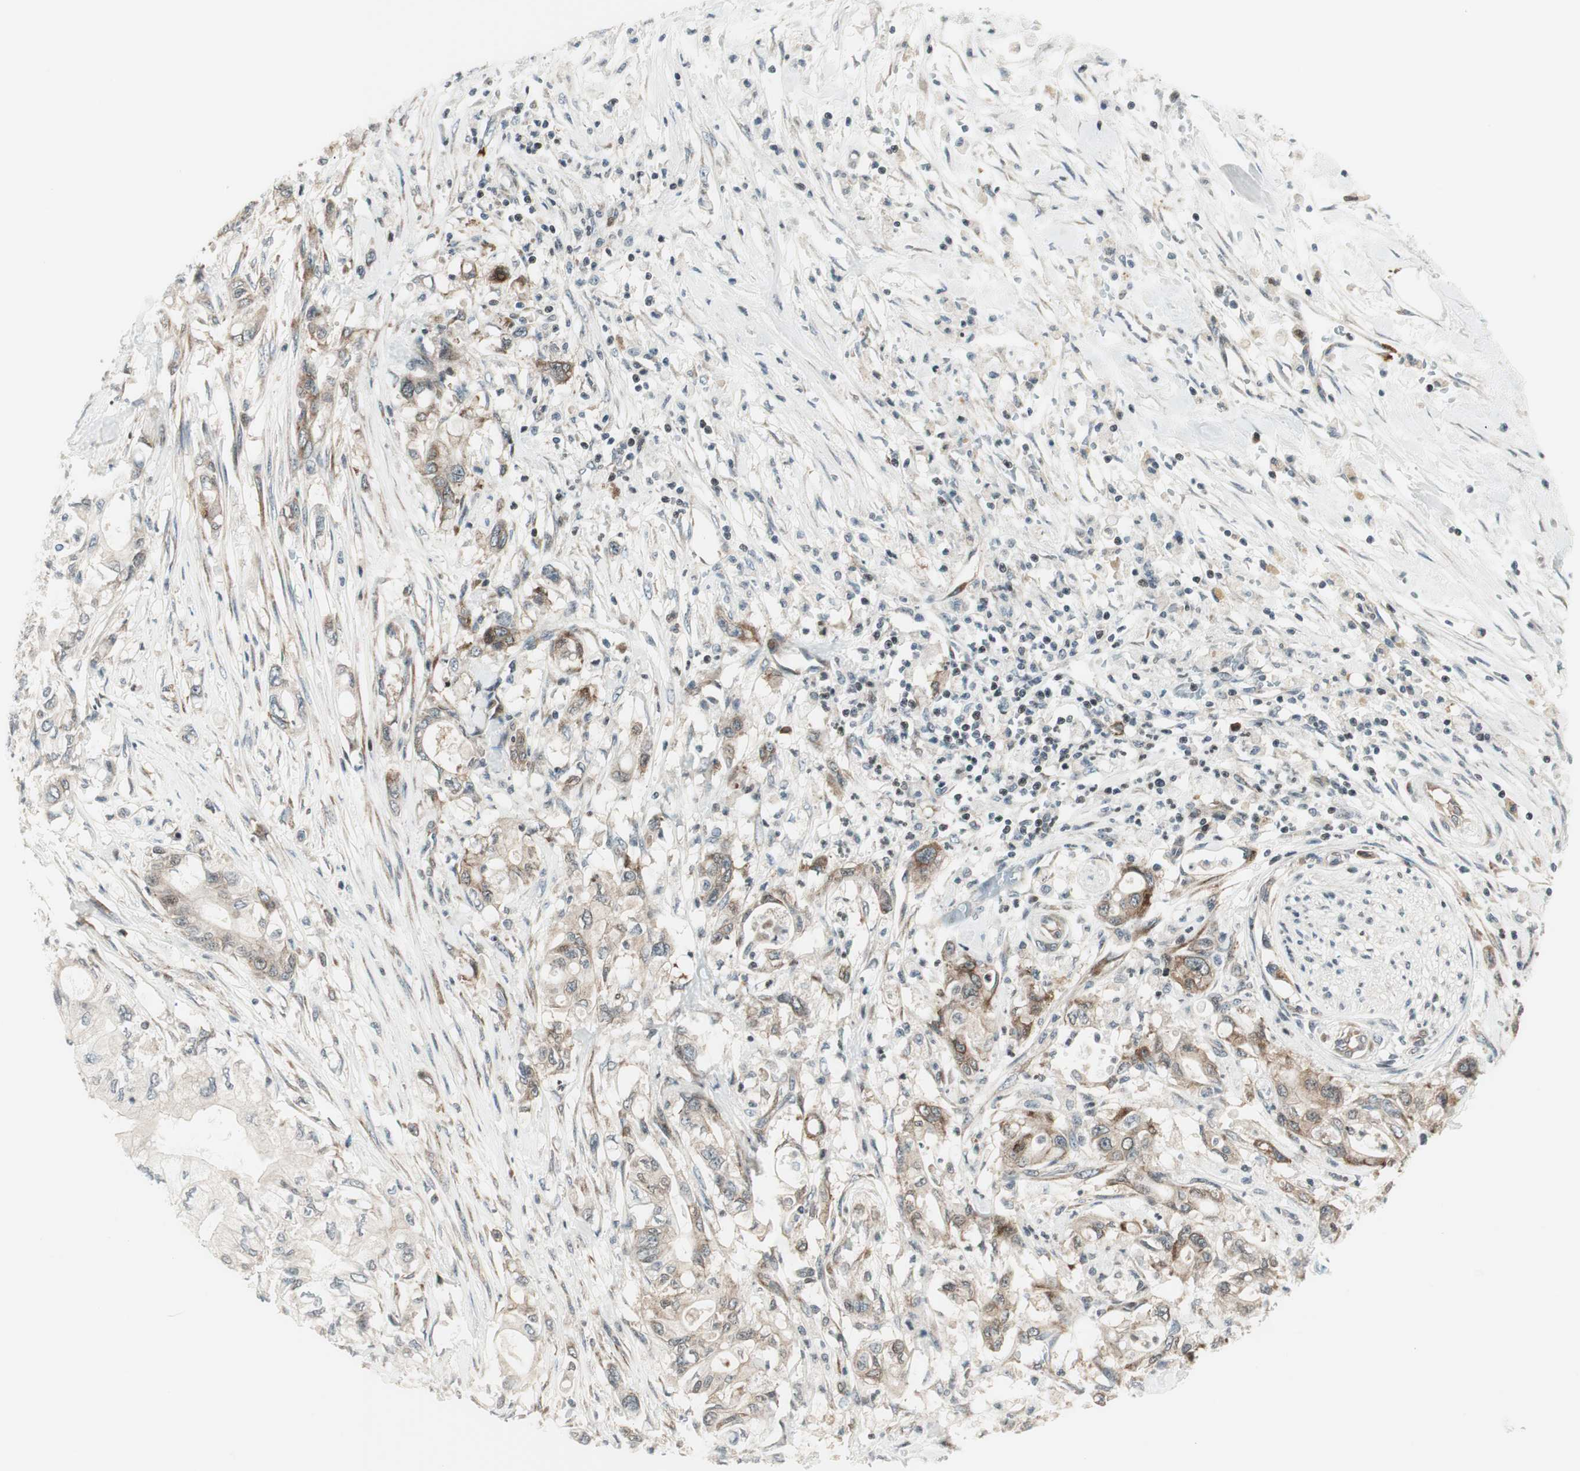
{"staining": {"intensity": "weak", "quantity": "25%-75%", "location": "cytoplasmic/membranous"}, "tissue": "pancreatic cancer", "cell_type": "Tumor cells", "image_type": "cancer", "snomed": [{"axis": "morphology", "description": "Adenocarcinoma, NOS"}, {"axis": "topography", "description": "Pancreas"}], "caption": "IHC (DAB (3,3'-diaminobenzidine)) staining of pancreatic cancer (adenocarcinoma) shows weak cytoplasmic/membranous protein expression in about 25%-75% of tumor cells.", "gene": "TPT1", "patient": {"sex": "male", "age": 79}}